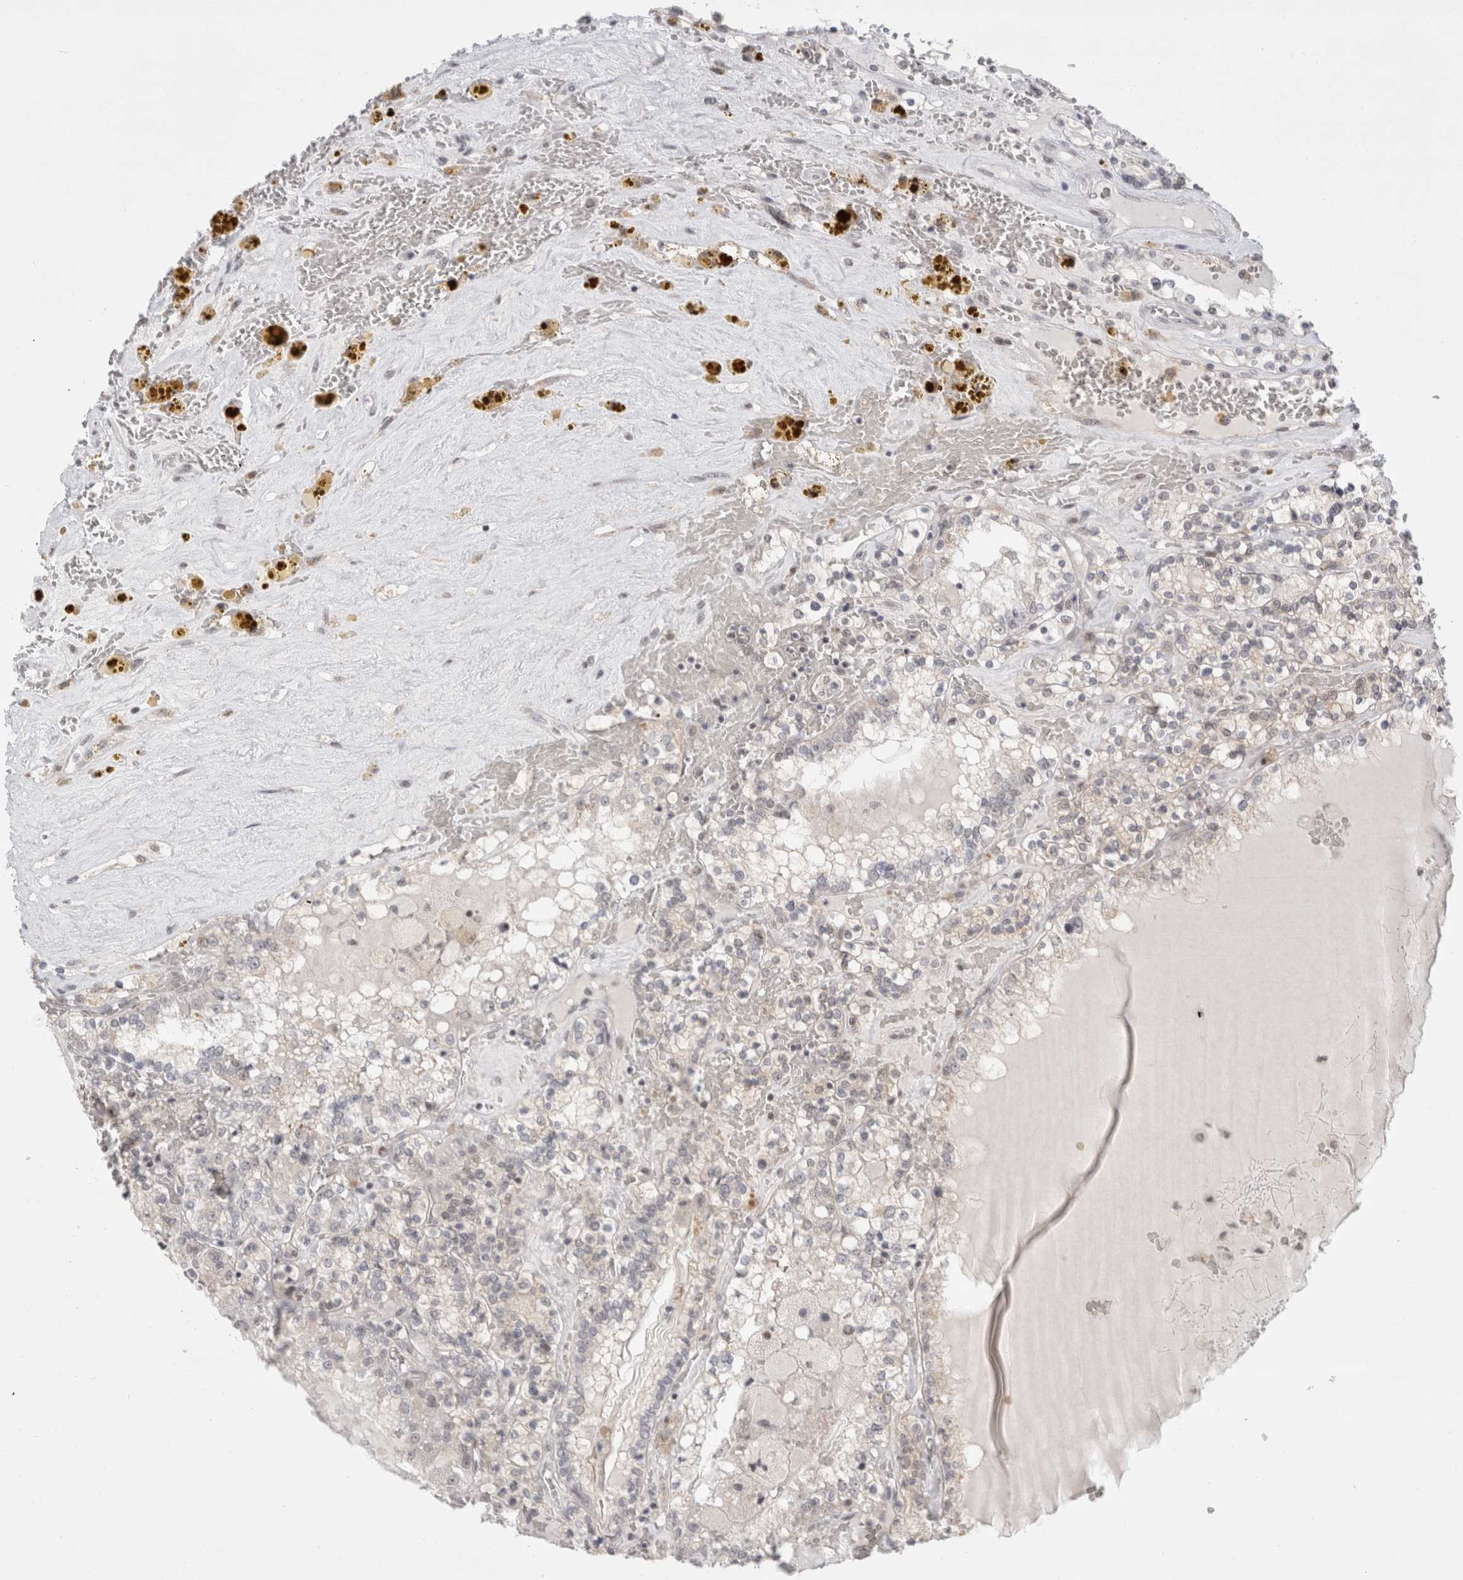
{"staining": {"intensity": "negative", "quantity": "none", "location": "none"}, "tissue": "renal cancer", "cell_type": "Tumor cells", "image_type": "cancer", "snomed": [{"axis": "morphology", "description": "Adenocarcinoma, NOS"}, {"axis": "topography", "description": "Kidney"}], "caption": "Immunohistochemistry (IHC) of human renal adenocarcinoma exhibits no expression in tumor cells.", "gene": "SENP6", "patient": {"sex": "female", "age": 56}}